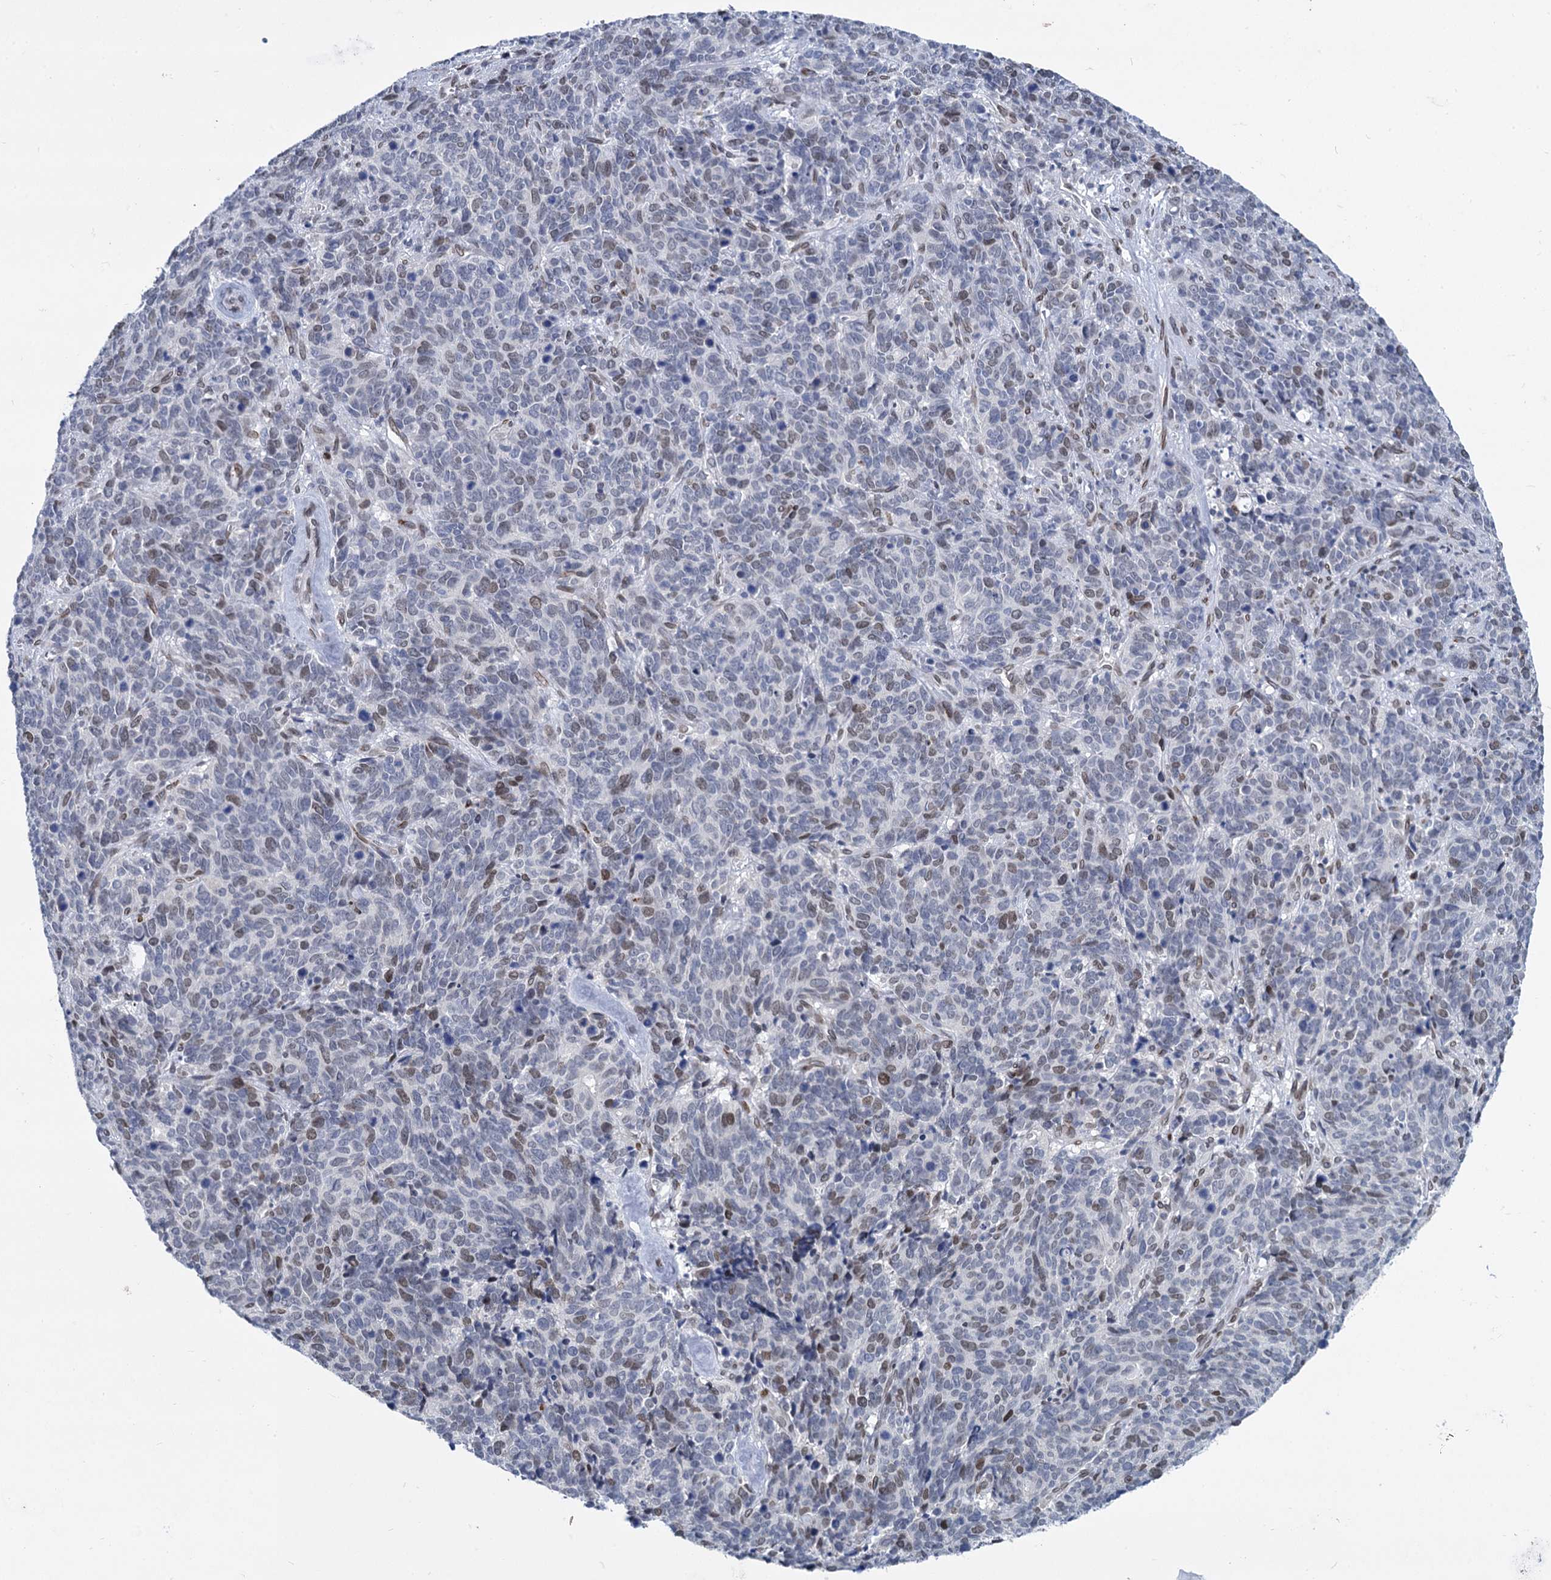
{"staining": {"intensity": "moderate", "quantity": "<25%", "location": "nuclear"}, "tissue": "cervical cancer", "cell_type": "Tumor cells", "image_type": "cancer", "snomed": [{"axis": "morphology", "description": "Squamous cell carcinoma, NOS"}, {"axis": "topography", "description": "Cervix"}], "caption": "The micrograph reveals a brown stain indicating the presence of a protein in the nuclear of tumor cells in cervical cancer (squamous cell carcinoma).", "gene": "PRSS35", "patient": {"sex": "female", "age": 60}}